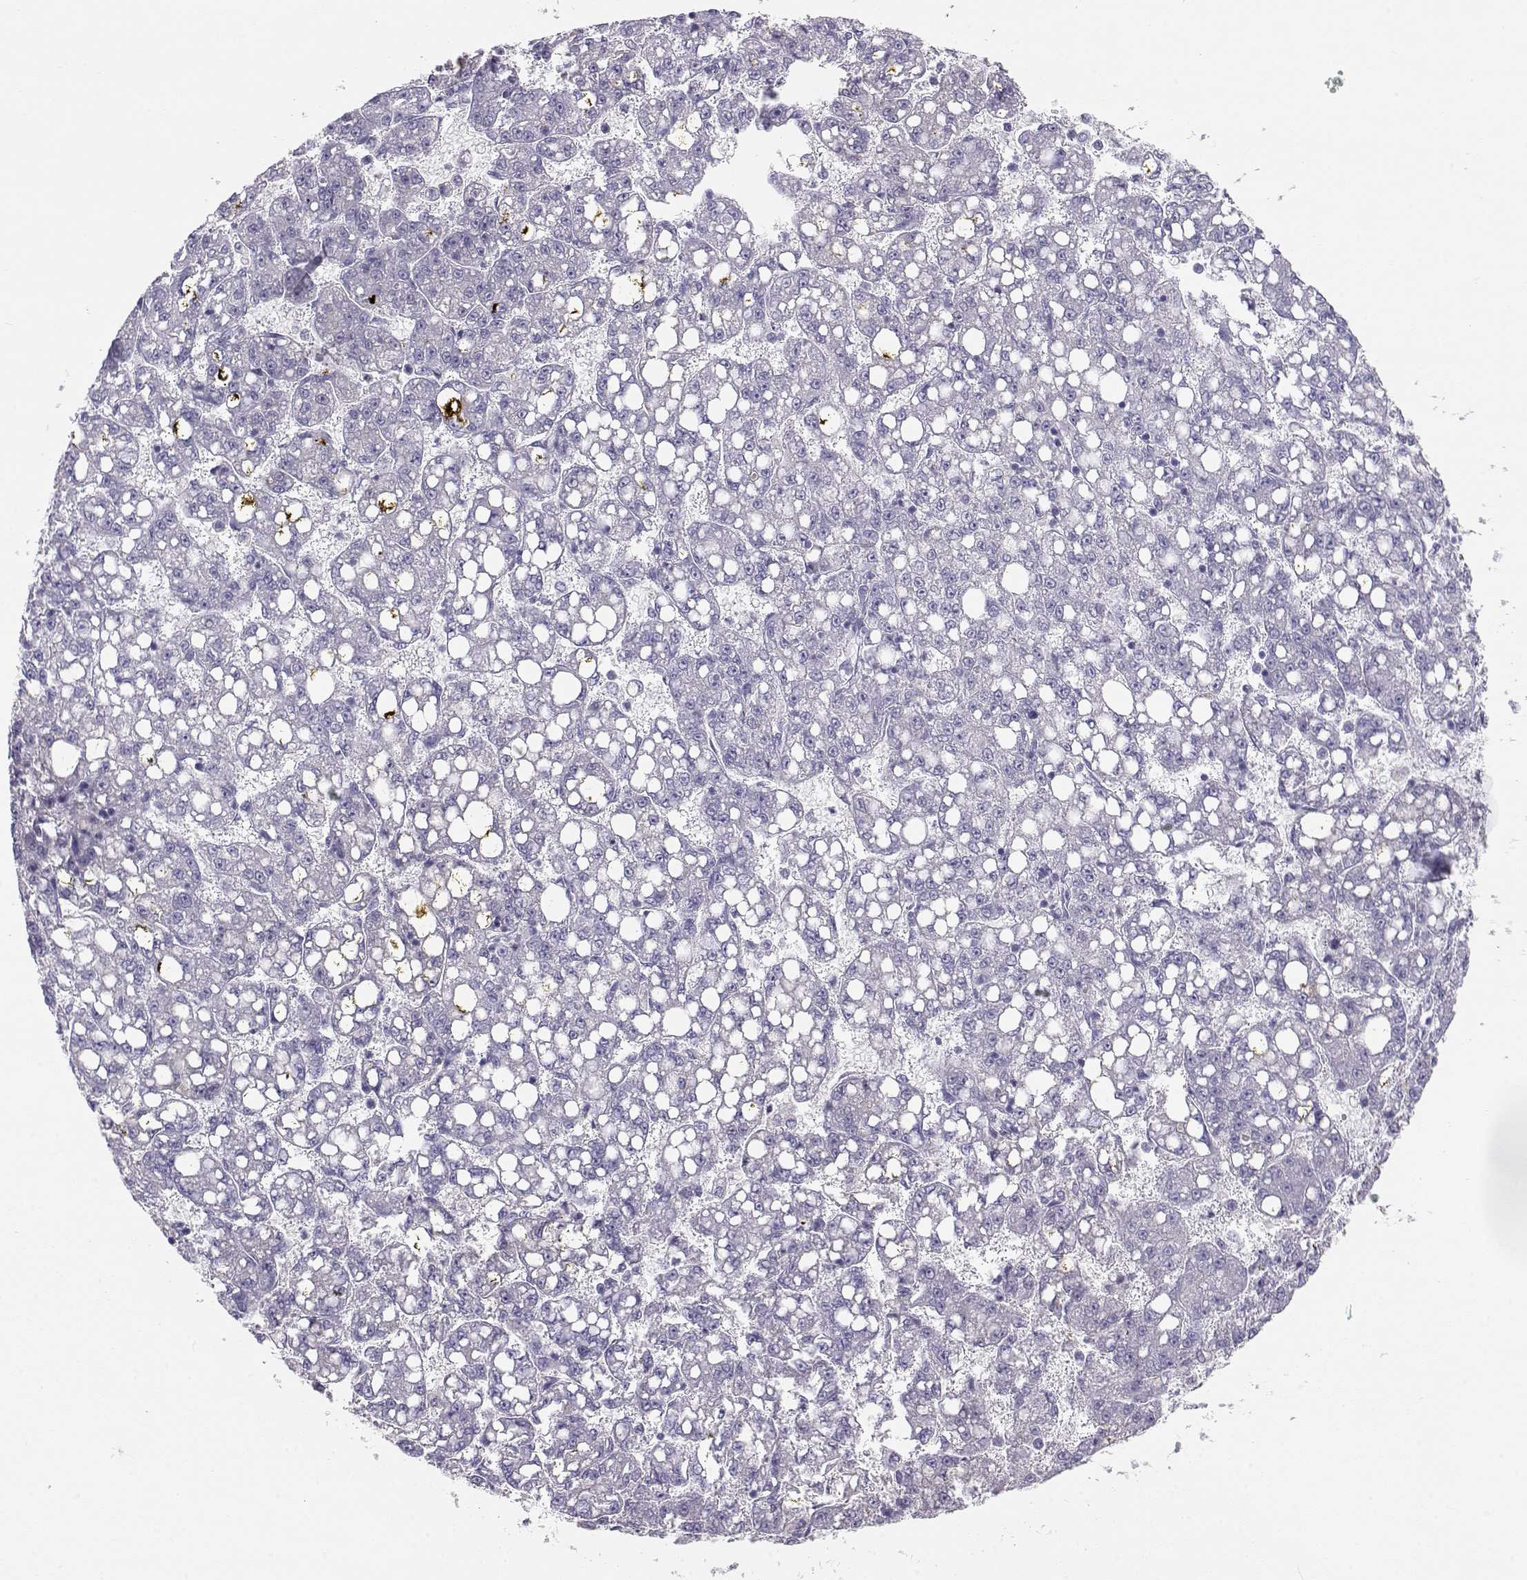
{"staining": {"intensity": "negative", "quantity": "none", "location": "none"}, "tissue": "liver cancer", "cell_type": "Tumor cells", "image_type": "cancer", "snomed": [{"axis": "morphology", "description": "Carcinoma, Hepatocellular, NOS"}, {"axis": "topography", "description": "Liver"}], "caption": "Human liver hepatocellular carcinoma stained for a protein using immunohistochemistry (IHC) reveals no positivity in tumor cells.", "gene": "OPN5", "patient": {"sex": "female", "age": 65}}